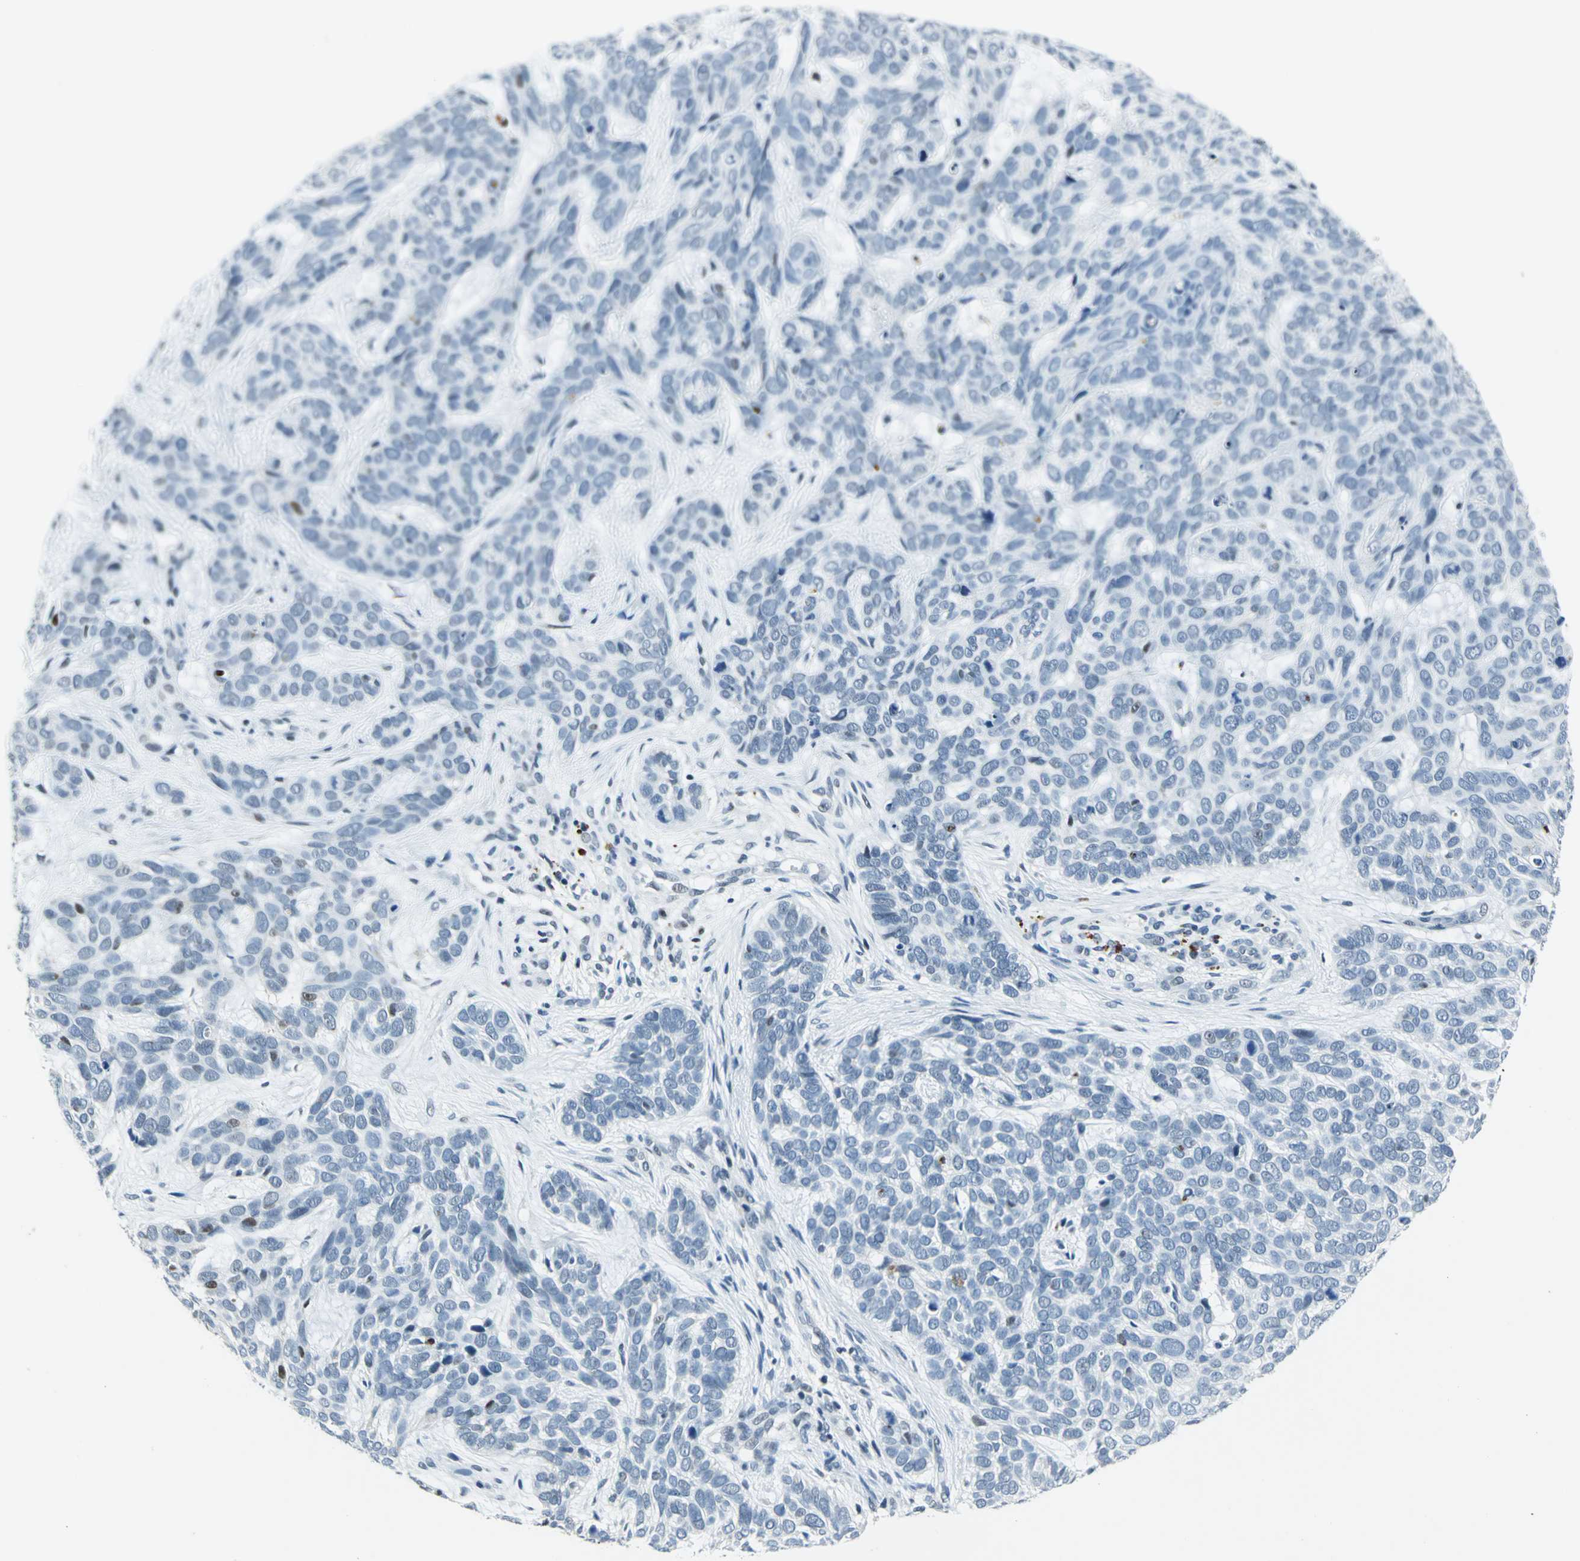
{"staining": {"intensity": "negative", "quantity": "none", "location": "none"}, "tissue": "skin cancer", "cell_type": "Tumor cells", "image_type": "cancer", "snomed": [{"axis": "morphology", "description": "Basal cell carcinoma"}, {"axis": "topography", "description": "Skin"}], "caption": "A high-resolution image shows immunohistochemistry (IHC) staining of skin cancer (basal cell carcinoma), which exhibits no significant positivity in tumor cells.", "gene": "RAD17", "patient": {"sex": "male", "age": 87}}